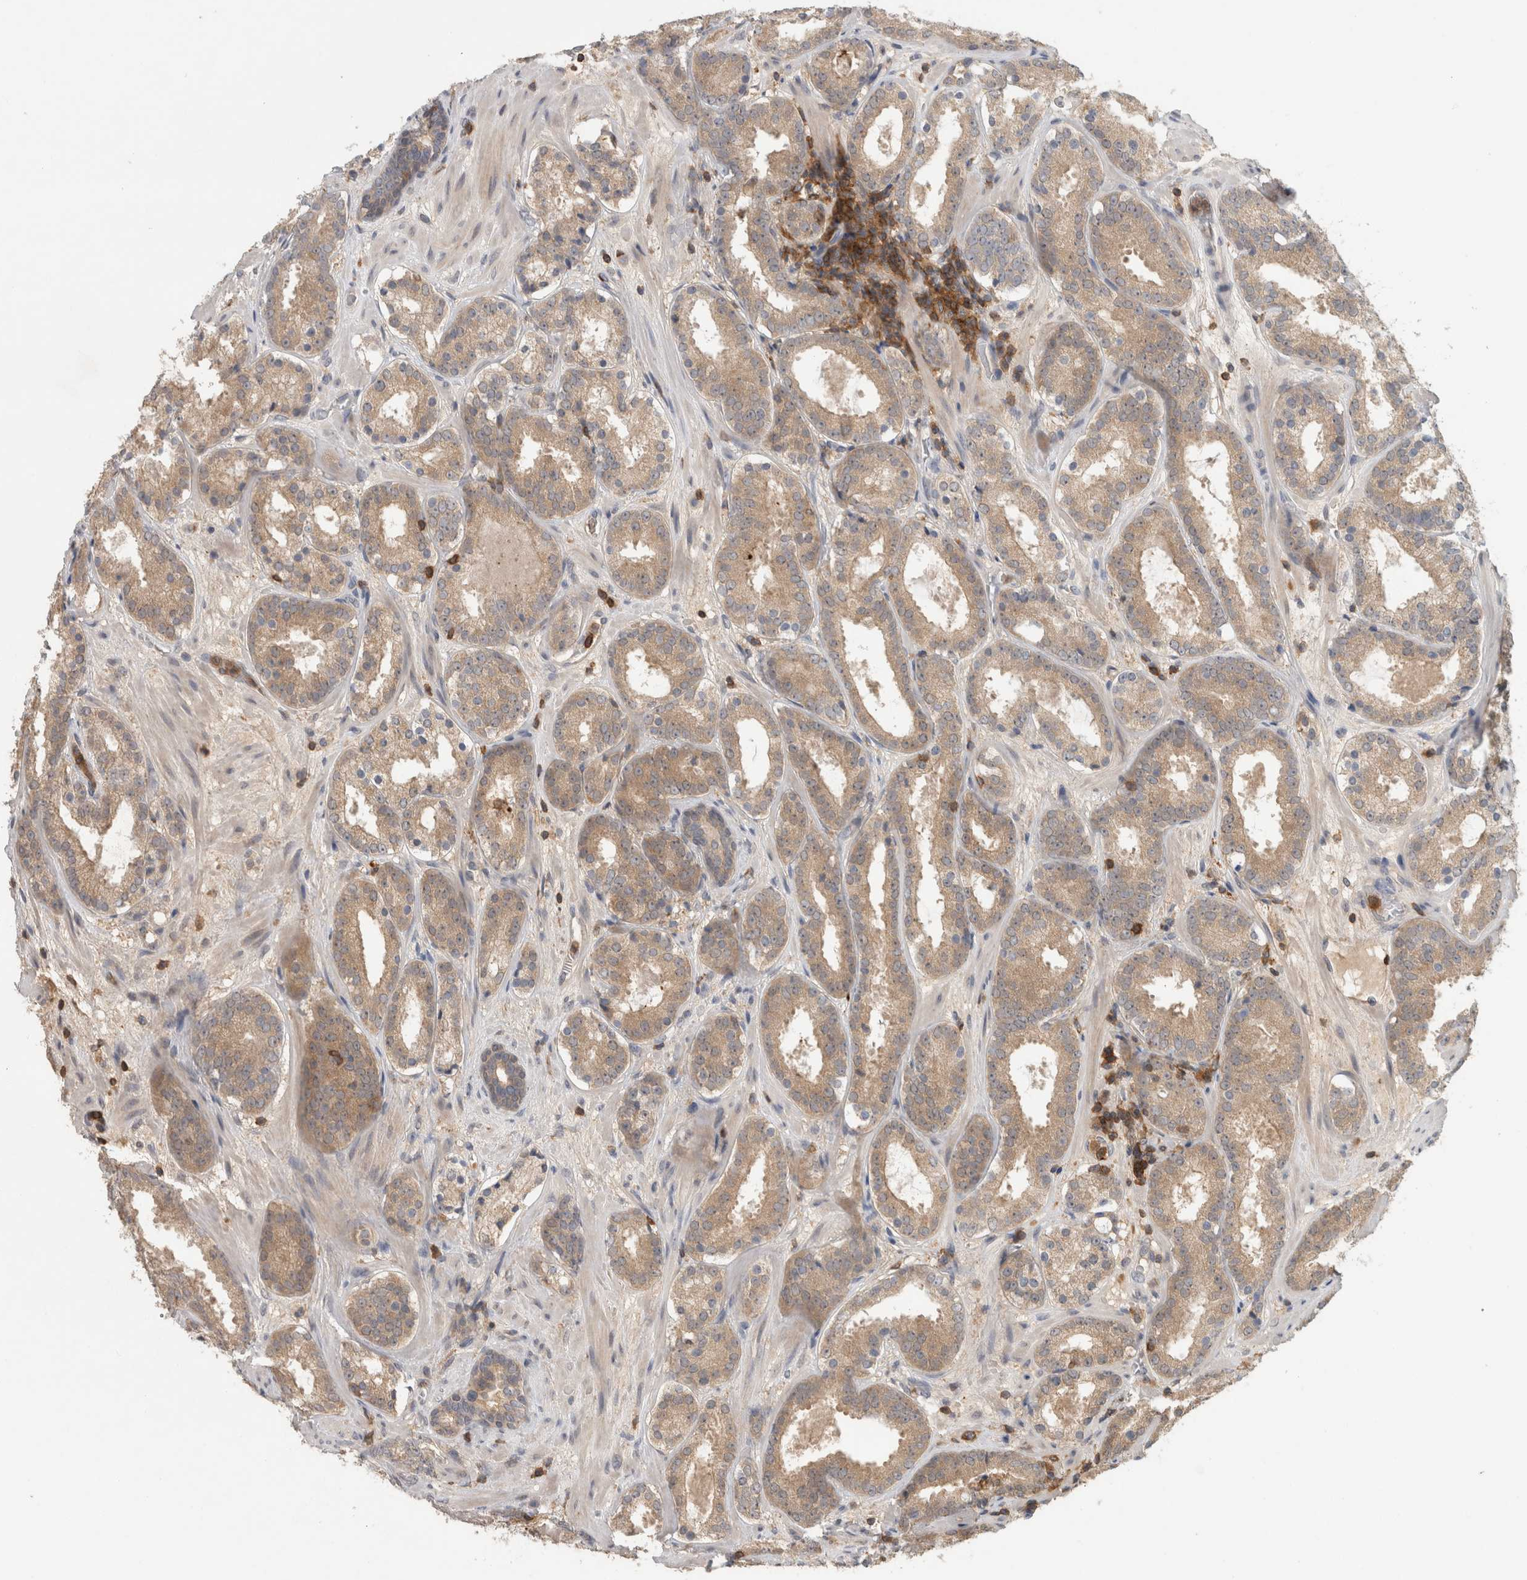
{"staining": {"intensity": "weak", "quantity": ">75%", "location": "cytoplasmic/membranous"}, "tissue": "prostate cancer", "cell_type": "Tumor cells", "image_type": "cancer", "snomed": [{"axis": "morphology", "description": "Adenocarcinoma, Low grade"}, {"axis": "topography", "description": "Prostate"}], "caption": "Immunohistochemistry (IHC) histopathology image of human prostate cancer stained for a protein (brown), which reveals low levels of weak cytoplasmic/membranous staining in approximately >75% of tumor cells.", "gene": "GFRA2", "patient": {"sex": "male", "age": 69}}